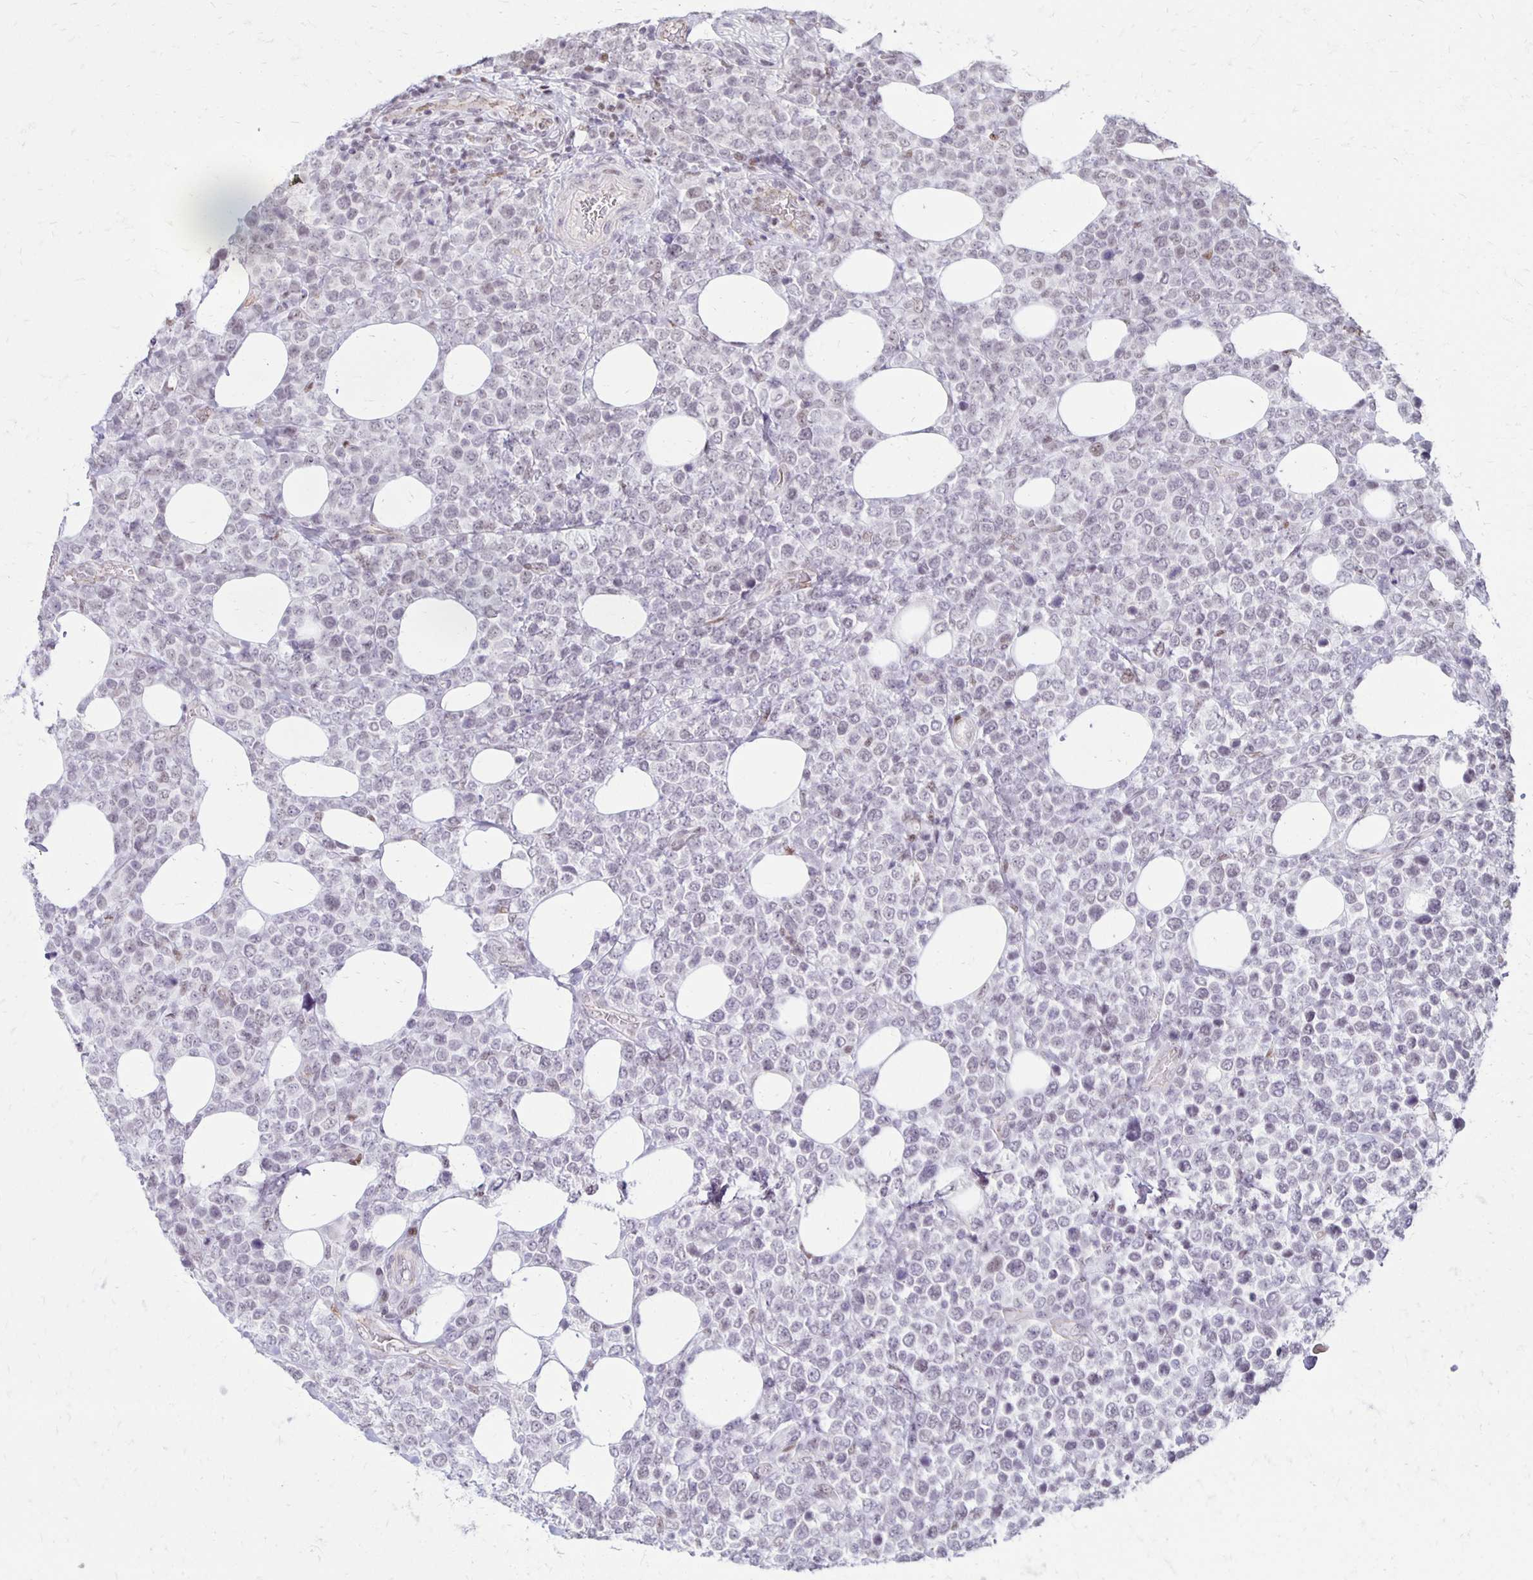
{"staining": {"intensity": "negative", "quantity": "none", "location": "none"}, "tissue": "lymphoma", "cell_type": "Tumor cells", "image_type": "cancer", "snomed": [{"axis": "morphology", "description": "Malignant lymphoma, non-Hodgkin's type, High grade"}, {"axis": "topography", "description": "Soft tissue"}], "caption": "Image shows no protein staining in tumor cells of lymphoma tissue. Nuclei are stained in blue.", "gene": "DDB2", "patient": {"sex": "female", "age": 56}}